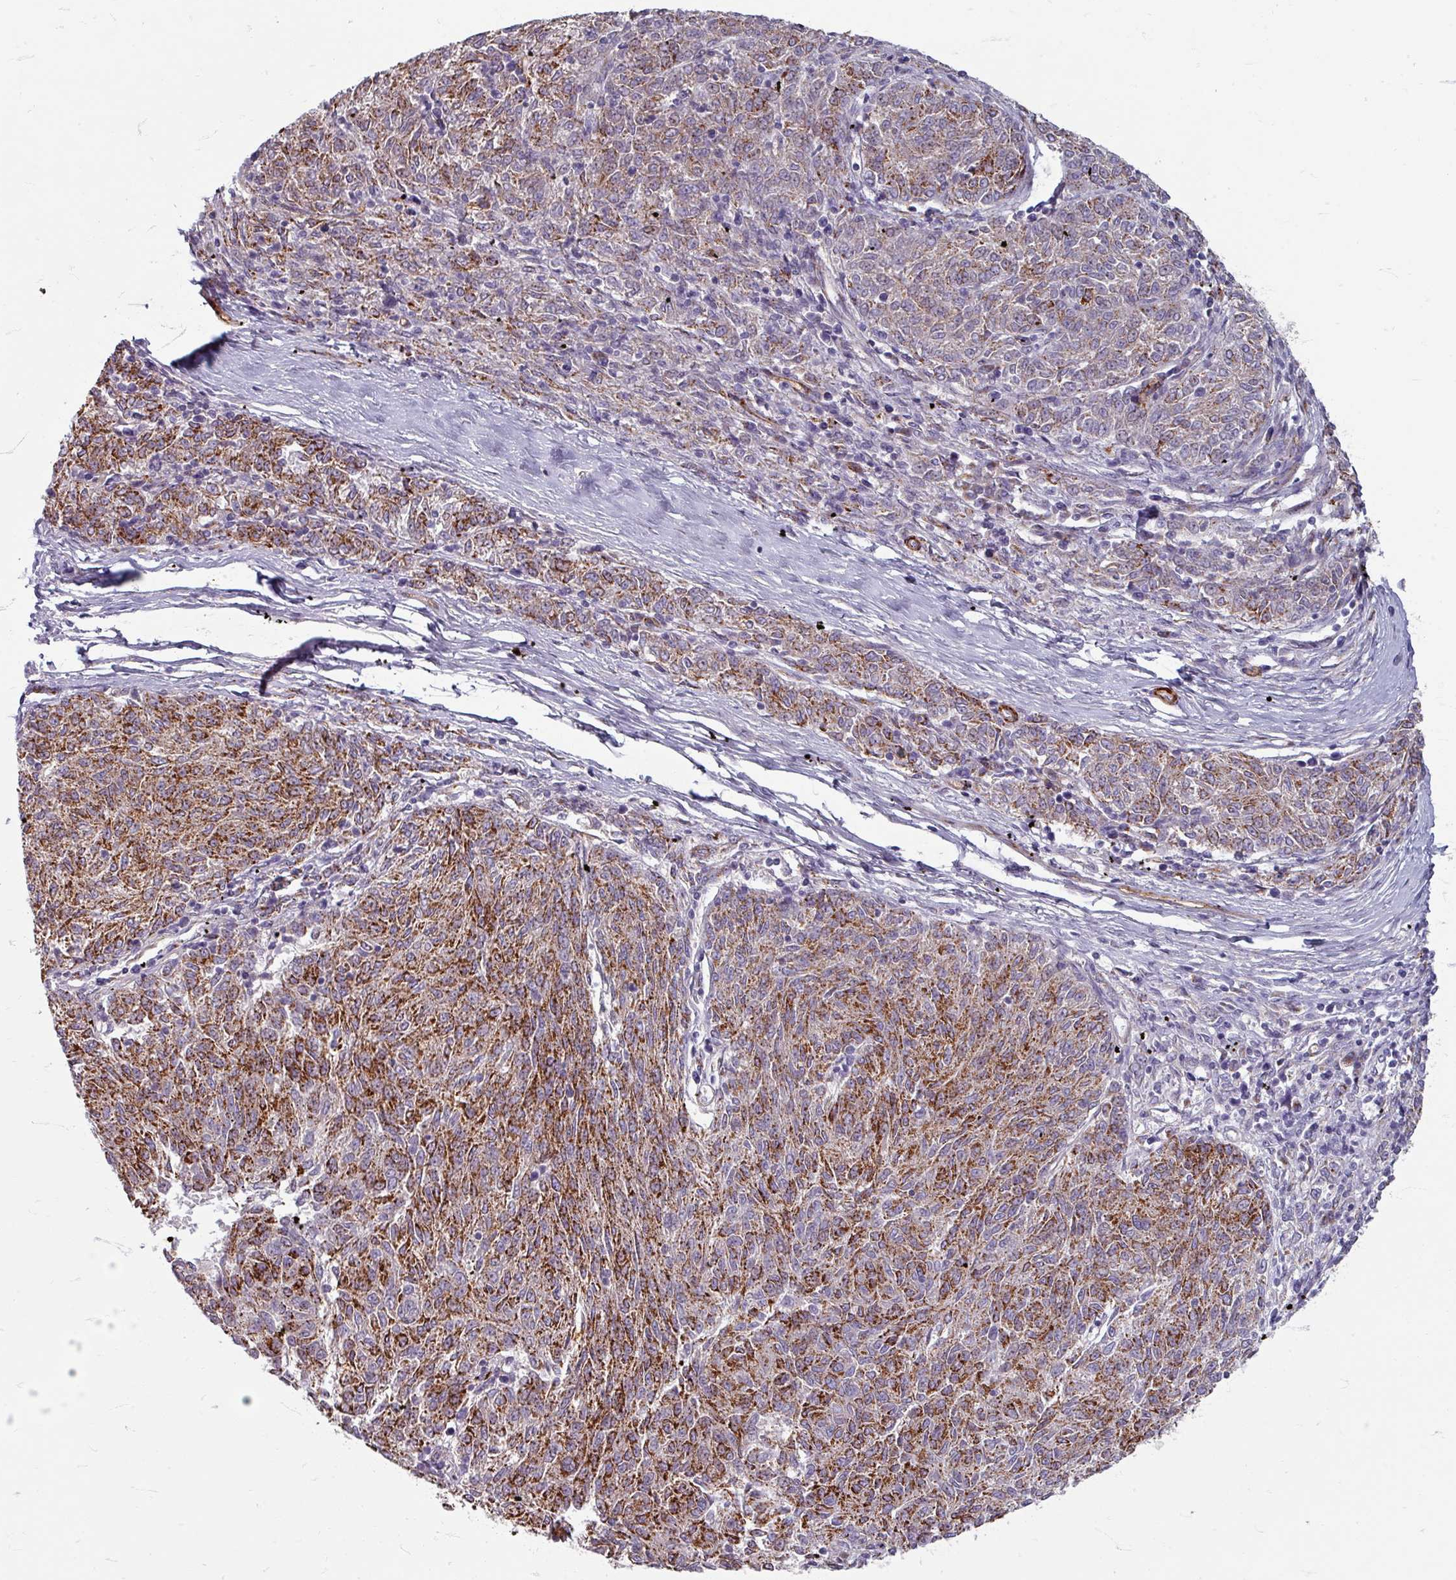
{"staining": {"intensity": "moderate", "quantity": "25%-75%", "location": "cytoplasmic/membranous"}, "tissue": "melanoma", "cell_type": "Tumor cells", "image_type": "cancer", "snomed": [{"axis": "morphology", "description": "Malignant melanoma, NOS"}, {"axis": "topography", "description": "Skin"}], "caption": "Immunohistochemistry (IHC) of human malignant melanoma shows medium levels of moderate cytoplasmic/membranous positivity in about 25%-75% of tumor cells. The staining was performed using DAB, with brown indicating positive protein expression. Nuclei are stained blue with hematoxylin.", "gene": "GABARAPL1", "patient": {"sex": "female", "age": 72}}